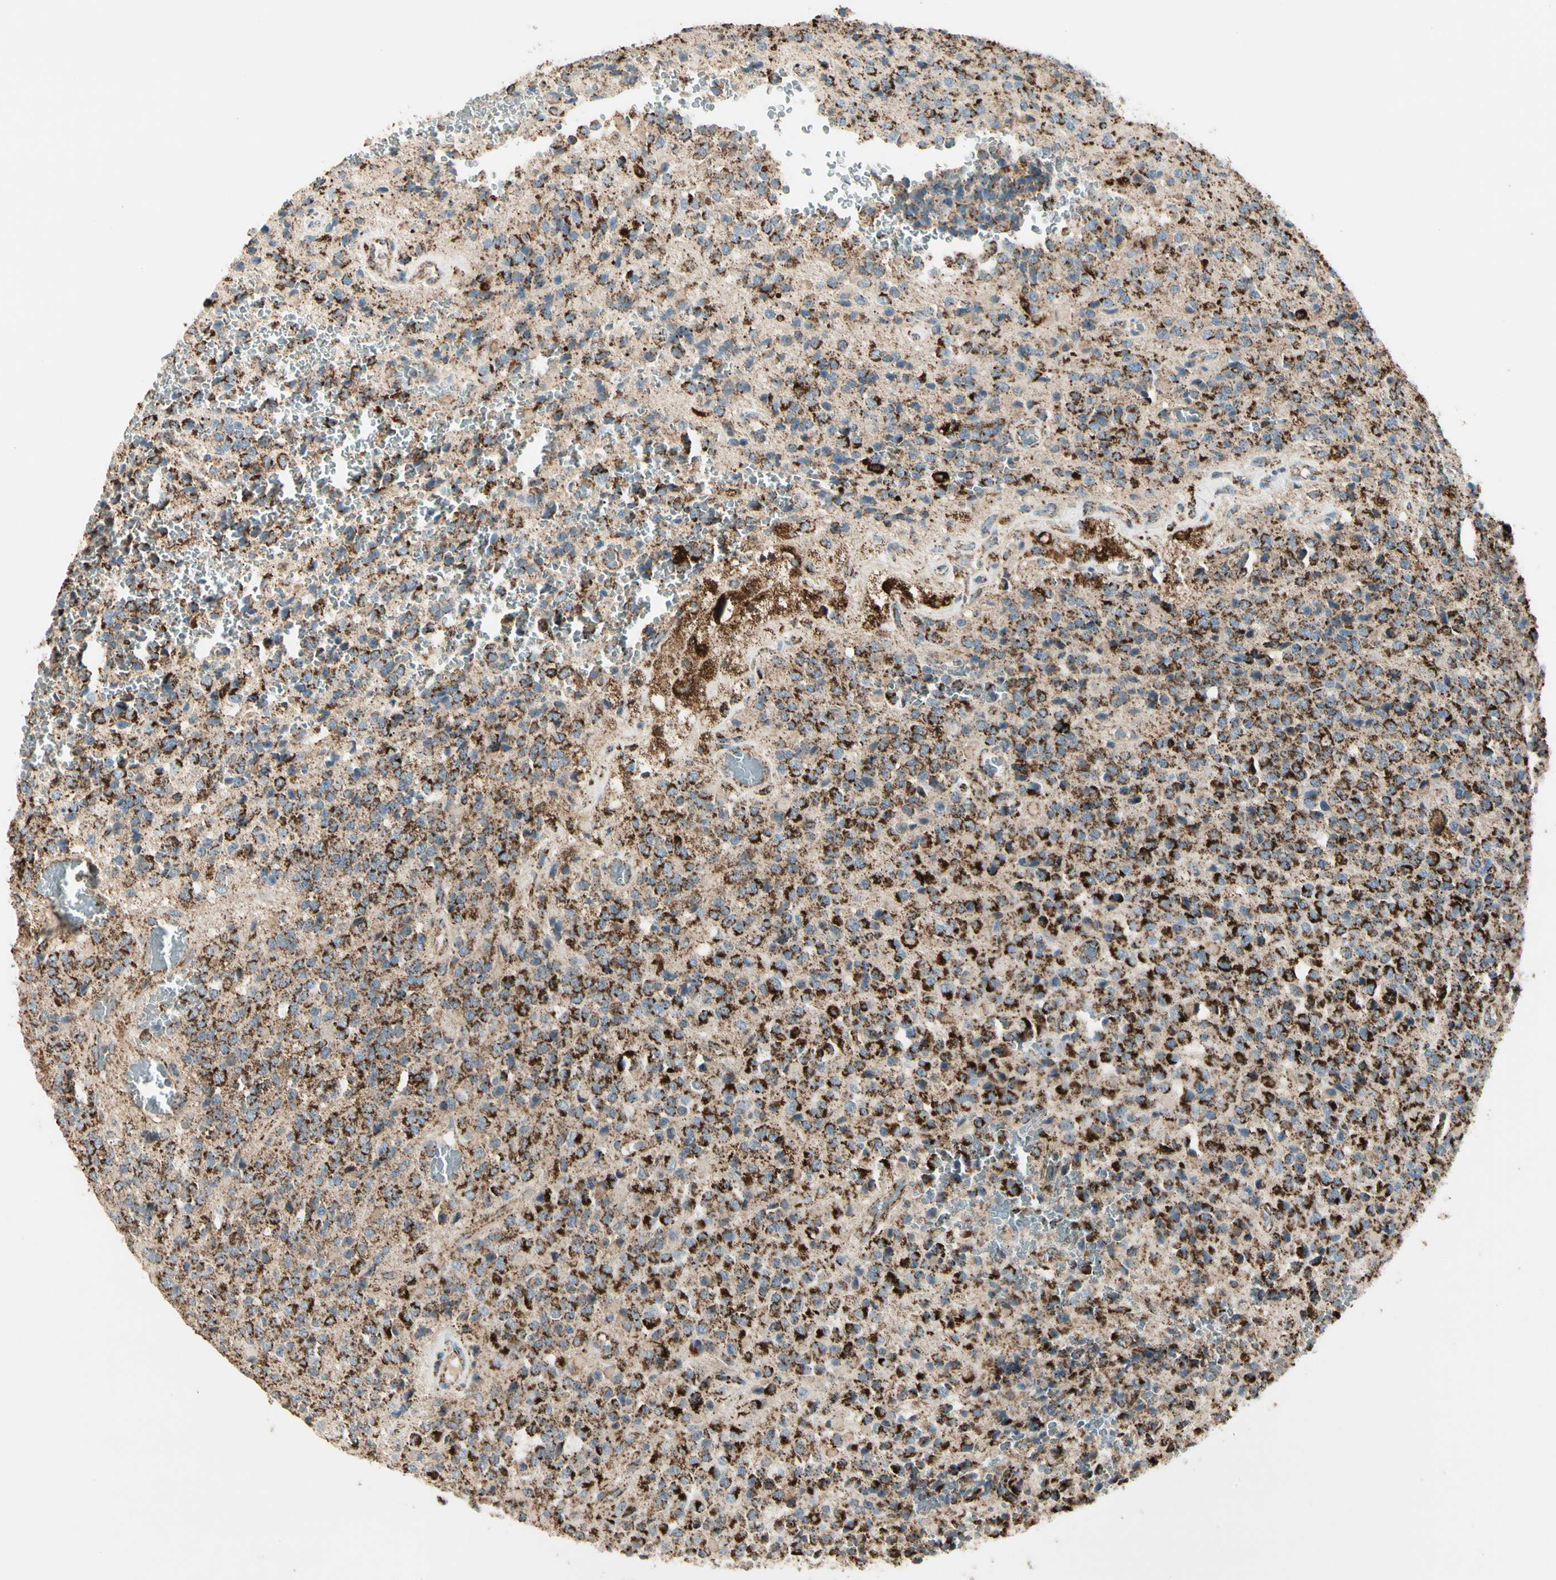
{"staining": {"intensity": "strong", "quantity": ">75%", "location": "cytoplasmic/membranous"}, "tissue": "glioma", "cell_type": "Tumor cells", "image_type": "cancer", "snomed": [{"axis": "morphology", "description": "Glioma, malignant, High grade"}, {"axis": "topography", "description": "pancreas cauda"}], "caption": "Tumor cells display high levels of strong cytoplasmic/membranous positivity in approximately >75% of cells in human glioma.", "gene": "ME2", "patient": {"sex": "male", "age": 60}}